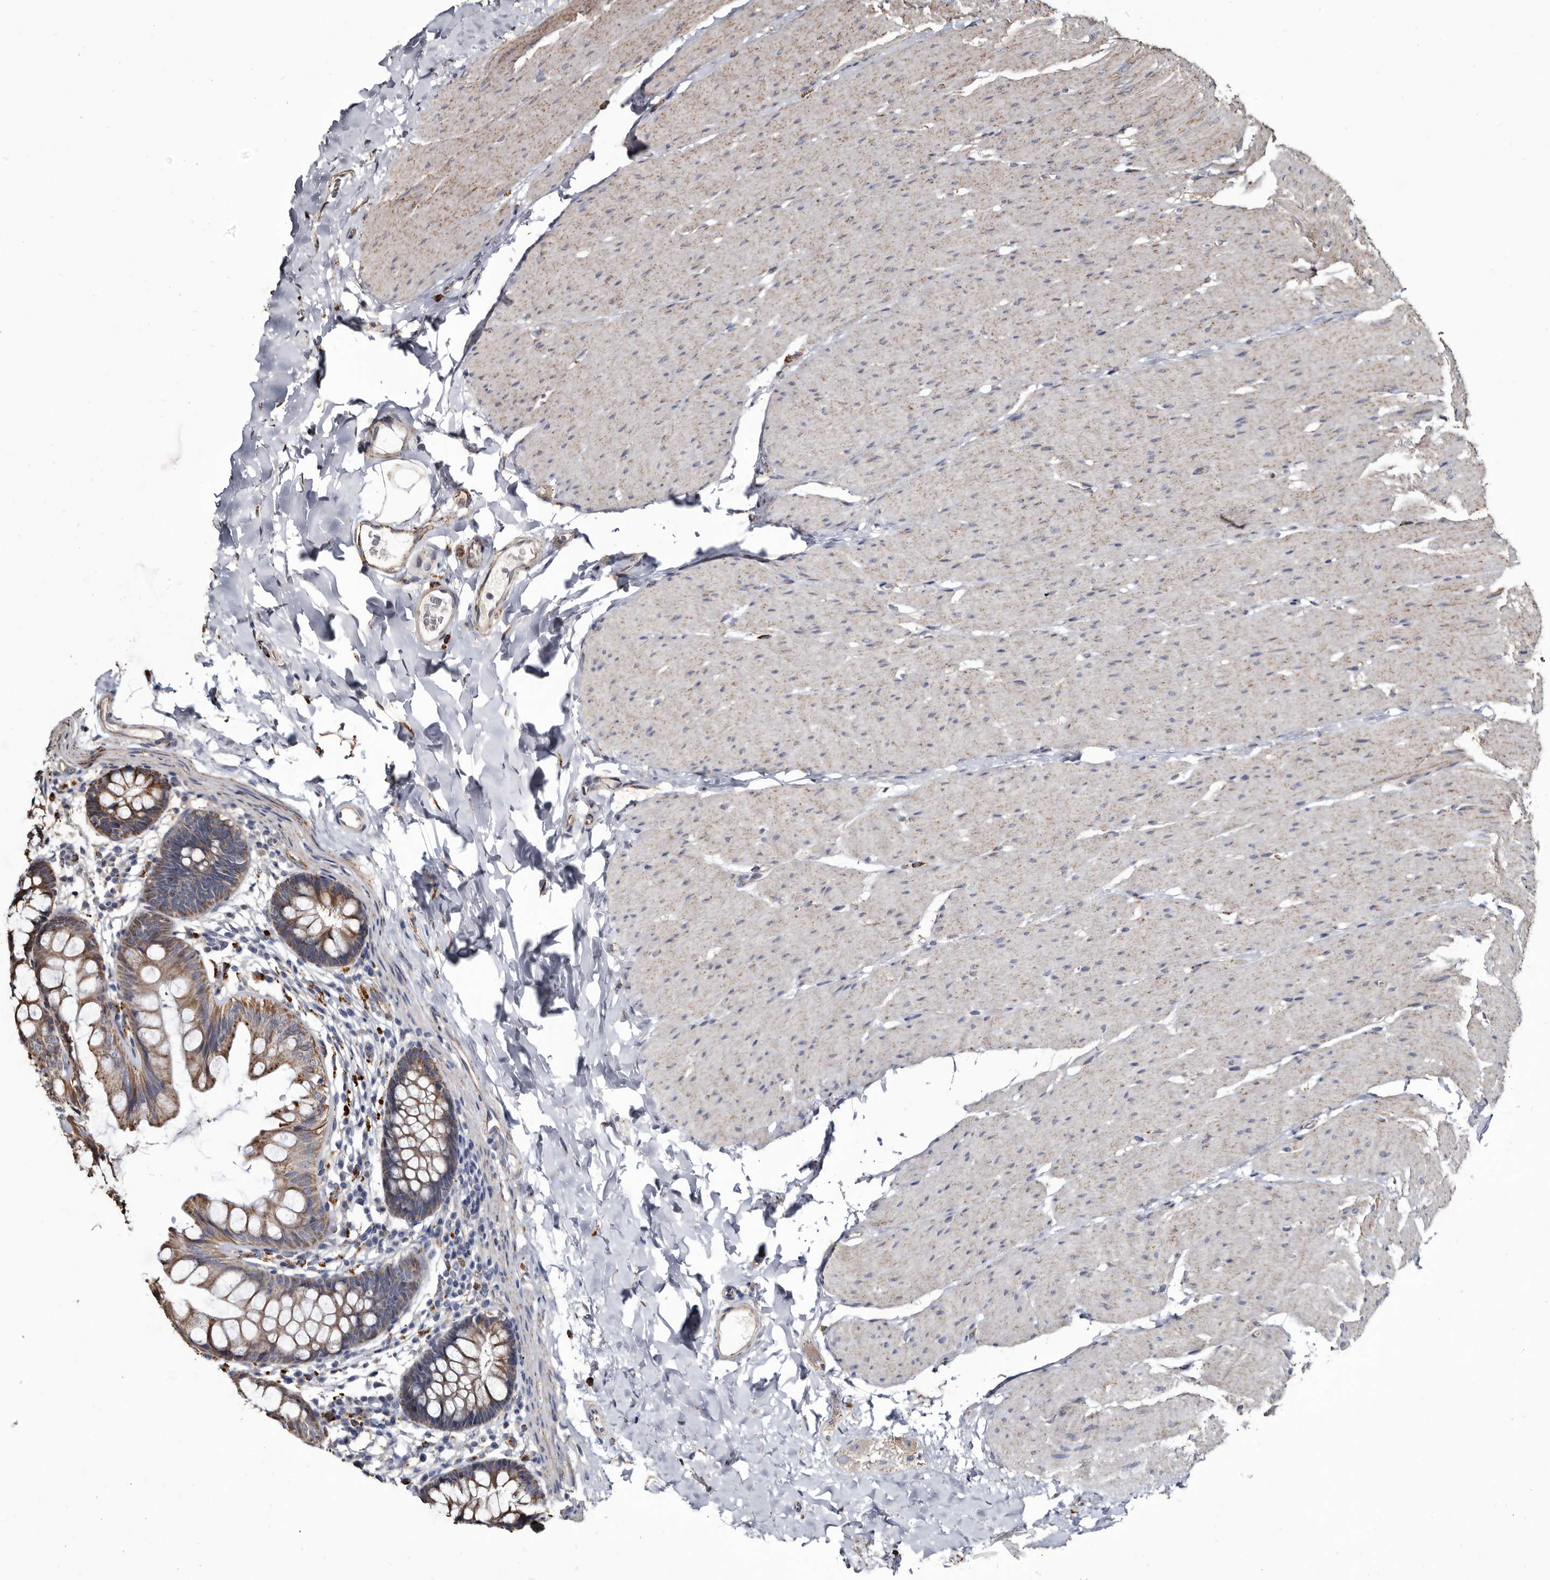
{"staining": {"intensity": "moderate", "quantity": ">75%", "location": "cytoplasmic/membranous,nuclear"}, "tissue": "colon", "cell_type": "Endothelial cells", "image_type": "normal", "snomed": [{"axis": "morphology", "description": "Normal tissue, NOS"}, {"axis": "topography", "description": "Colon"}], "caption": "Colon stained for a protein exhibits moderate cytoplasmic/membranous,nuclear positivity in endothelial cells. The protein of interest is shown in brown color, while the nuclei are stained blue.", "gene": "CTSA", "patient": {"sex": "female", "age": 62}}